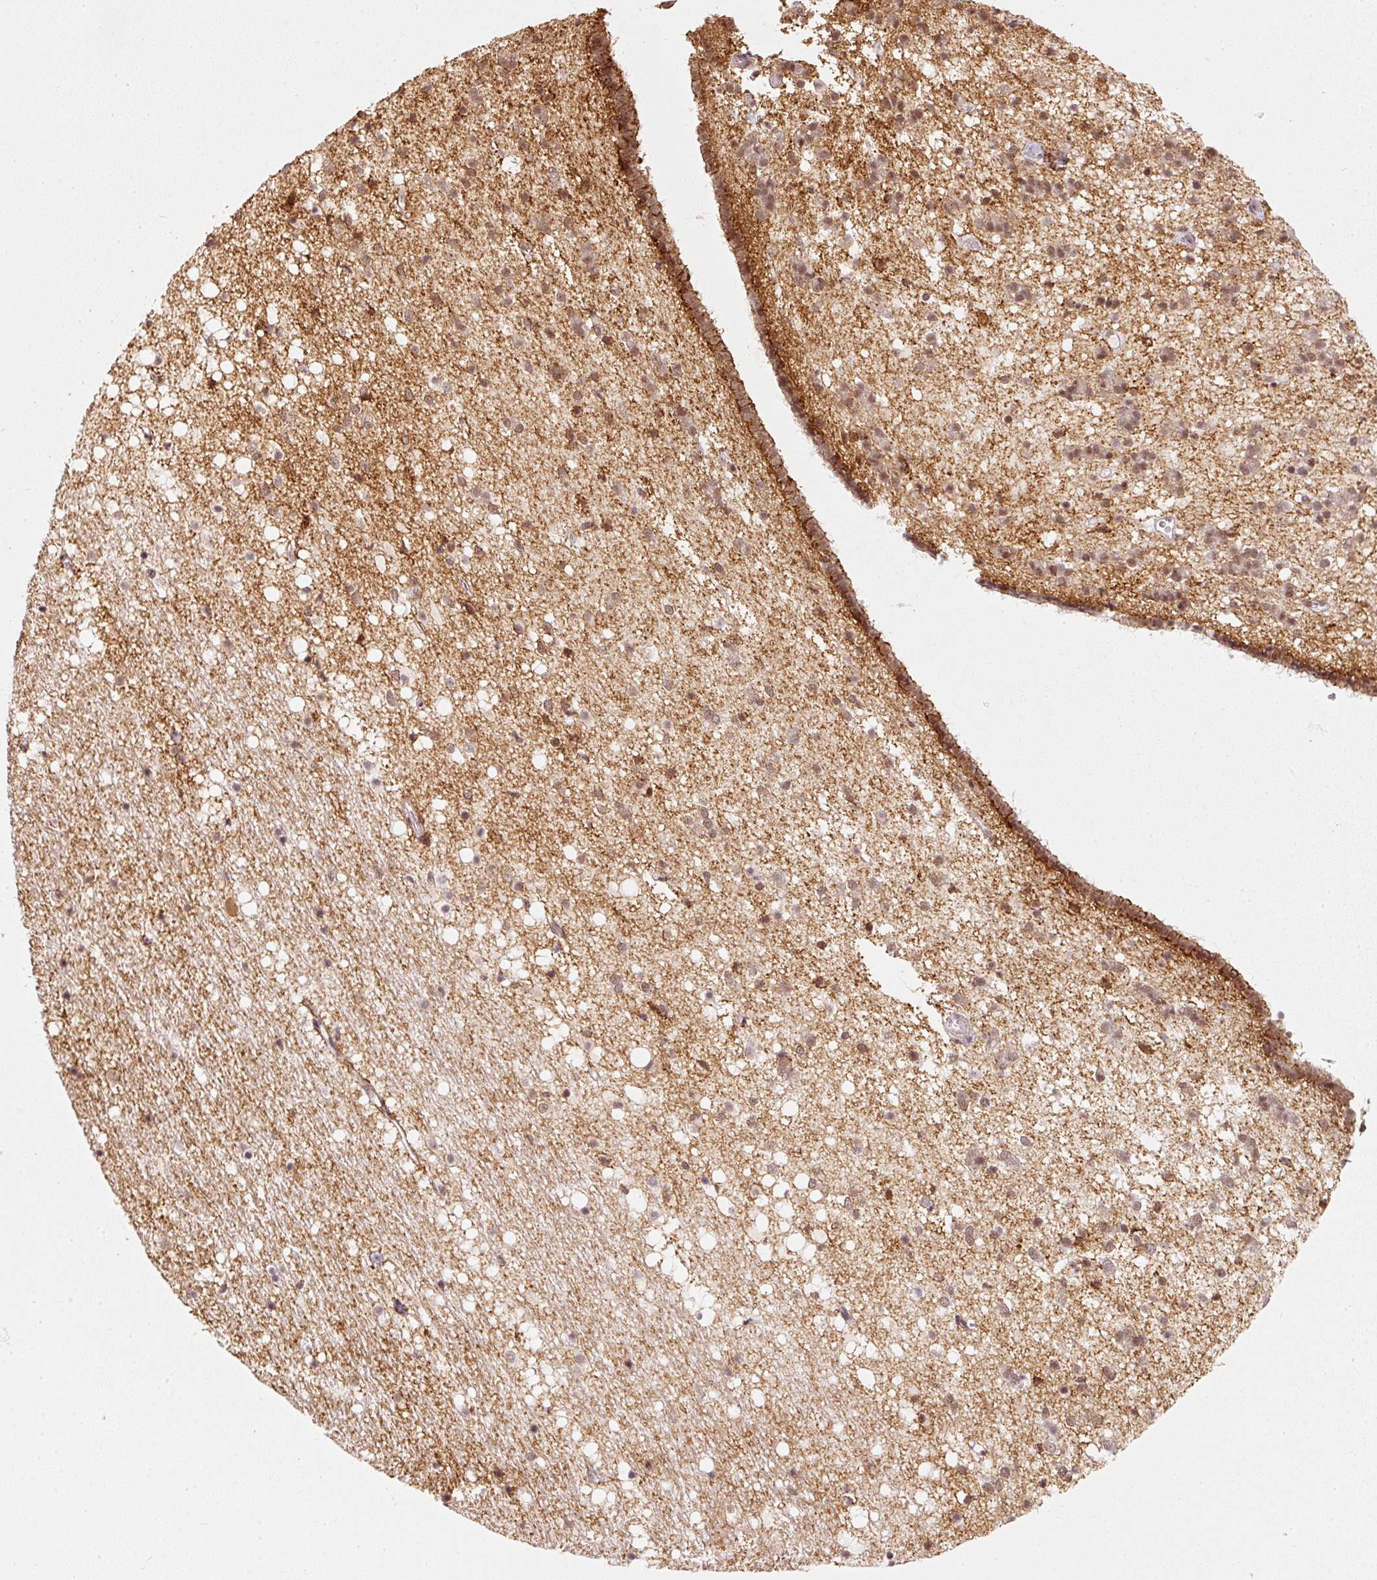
{"staining": {"intensity": "moderate", "quantity": "<25%", "location": "nuclear"}, "tissue": "caudate", "cell_type": "Glial cells", "image_type": "normal", "snomed": [{"axis": "morphology", "description": "Normal tissue, NOS"}, {"axis": "topography", "description": "Lateral ventricle wall"}], "caption": "A high-resolution photomicrograph shows immunohistochemistry staining of unremarkable caudate, which demonstrates moderate nuclear staining in about <25% of glial cells. (Stains: DAB (3,3'-diaminobenzidine) in brown, nuclei in blue, Microscopy: brightfield microscopy at high magnification).", "gene": "THOC6", "patient": {"sex": "male", "age": 37}}